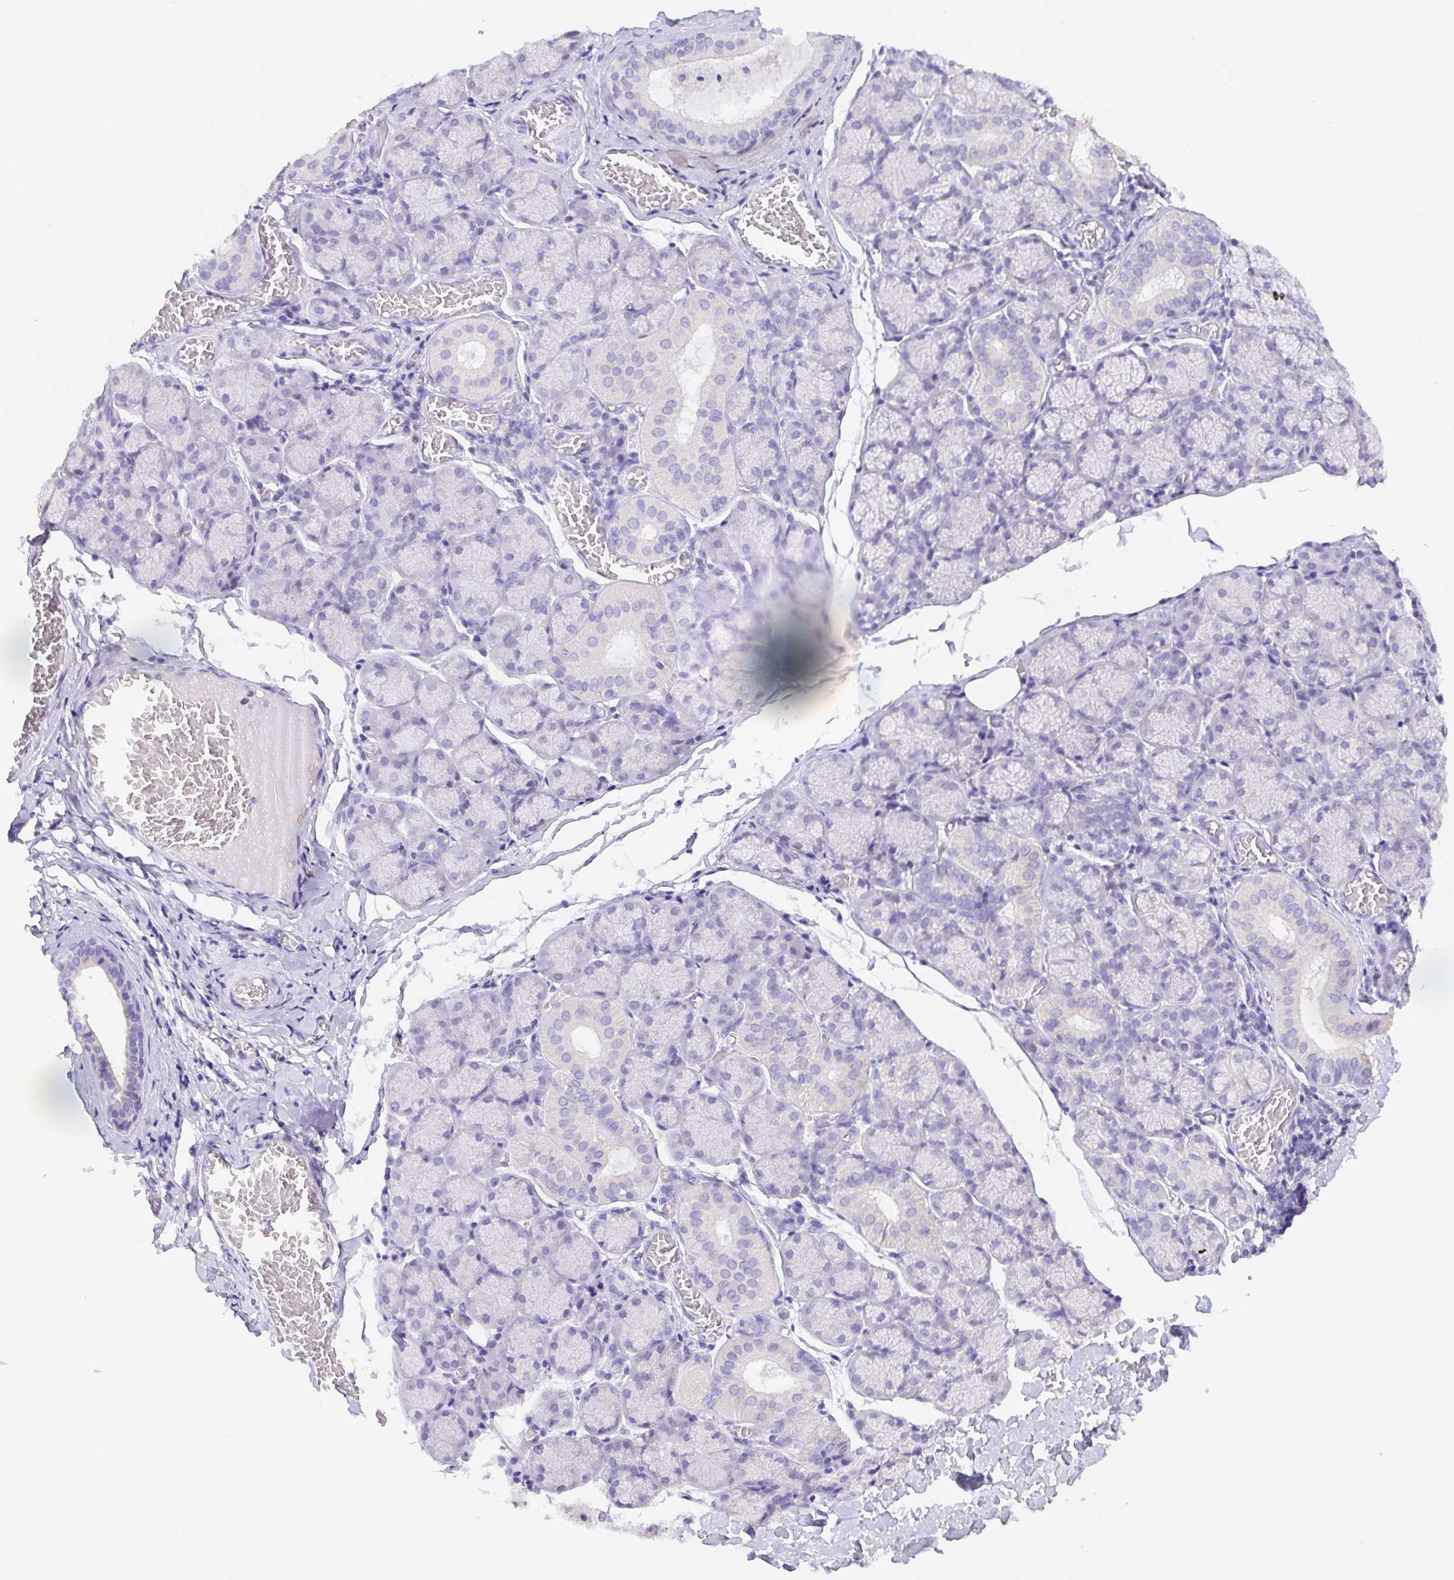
{"staining": {"intensity": "negative", "quantity": "none", "location": "none"}, "tissue": "salivary gland", "cell_type": "Glandular cells", "image_type": "normal", "snomed": [{"axis": "morphology", "description": "Normal tissue, NOS"}, {"axis": "topography", "description": "Salivary gland"}], "caption": "Protein analysis of normal salivary gland reveals no significant expression in glandular cells. Brightfield microscopy of immunohistochemistry (IHC) stained with DAB (brown) and hematoxylin (blue), captured at high magnification.", "gene": "FKBP6", "patient": {"sex": "female", "age": 24}}